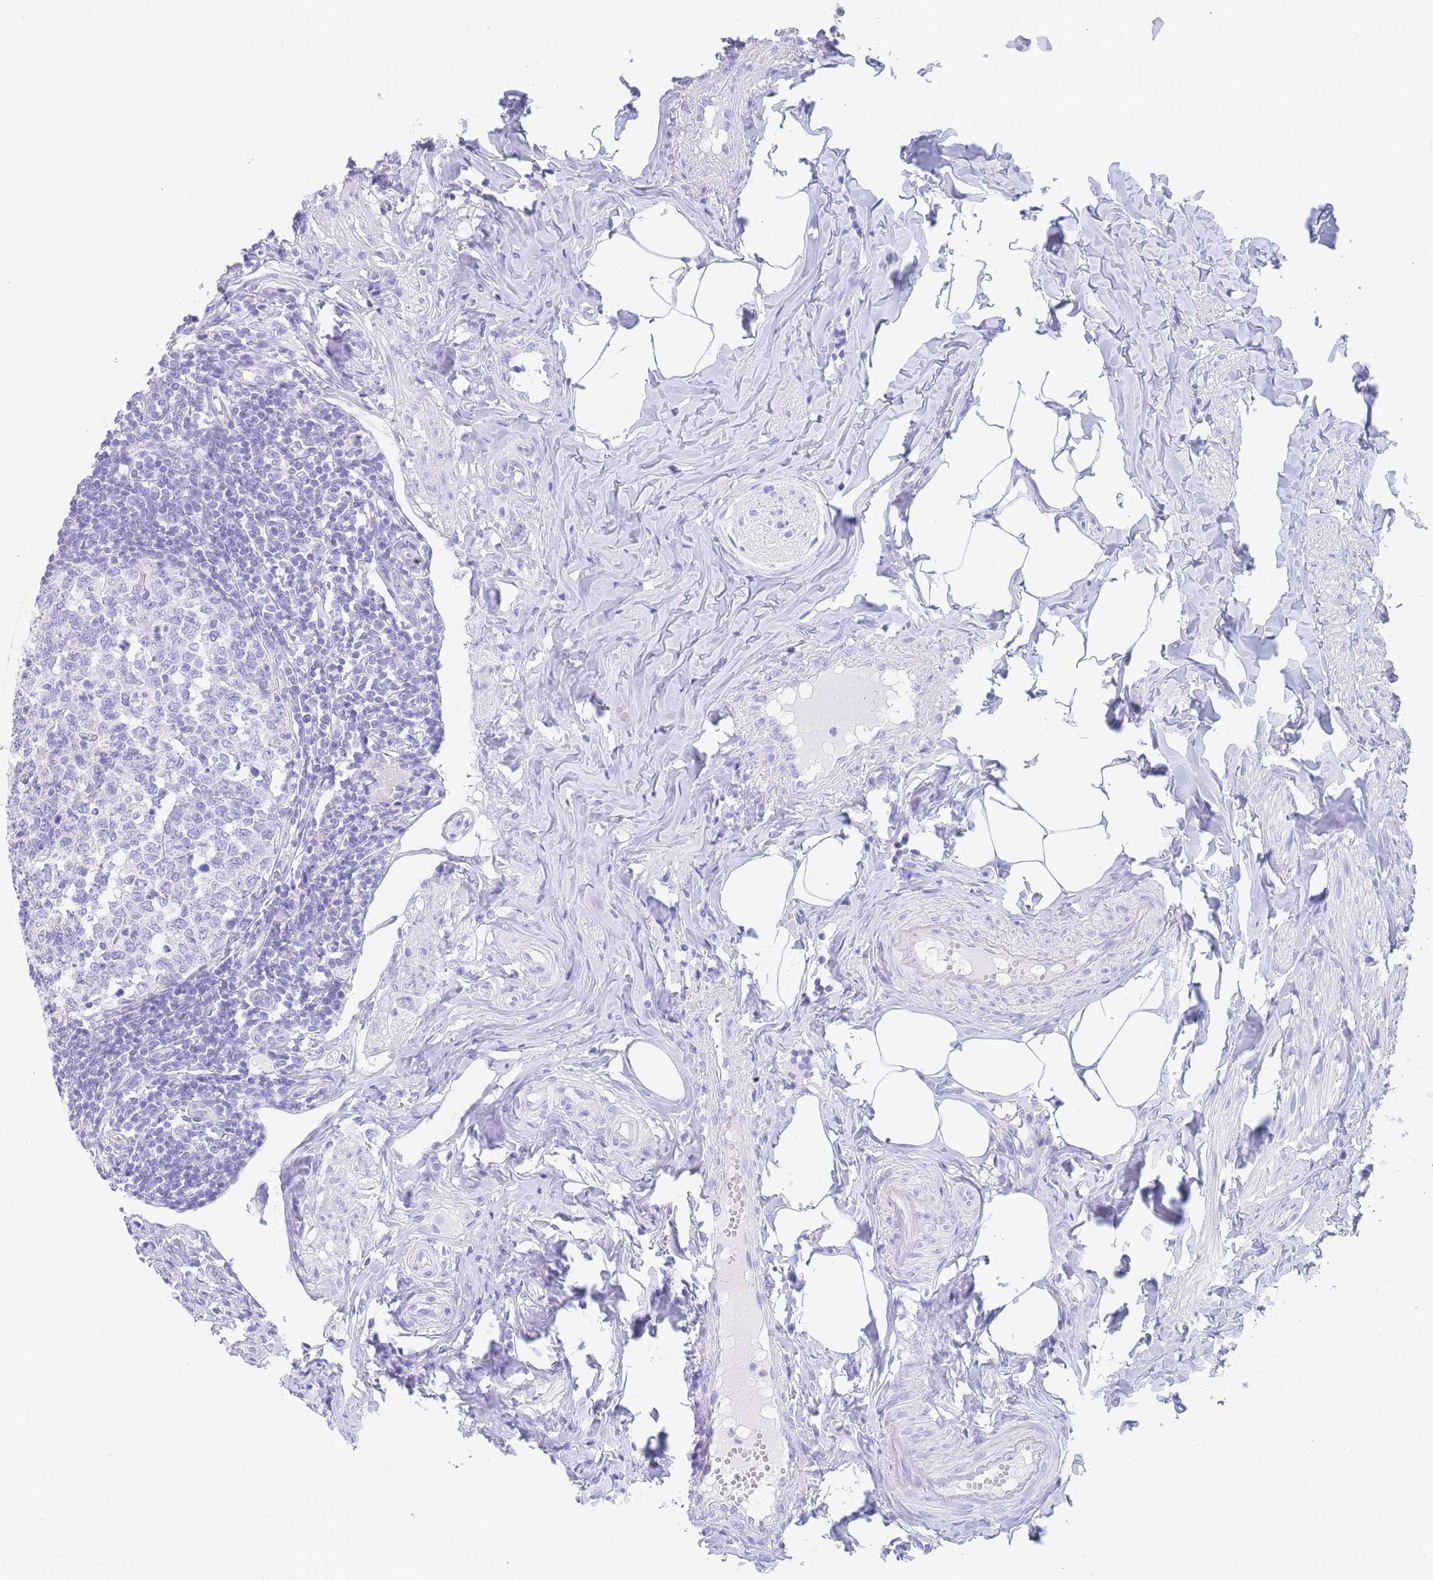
{"staining": {"intensity": "negative", "quantity": "none", "location": "none"}, "tissue": "appendix", "cell_type": "Glandular cells", "image_type": "normal", "snomed": [{"axis": "morphology", "description": "Normal tissue, NOS"}, {"axis": "topography", "description": "Appendix"}], "caption": "Micrograph shows no protein staining in glandular cells of benign appendix.", "gene": "LZTFL1", "patient": {"sex": "female", "age": 33}}